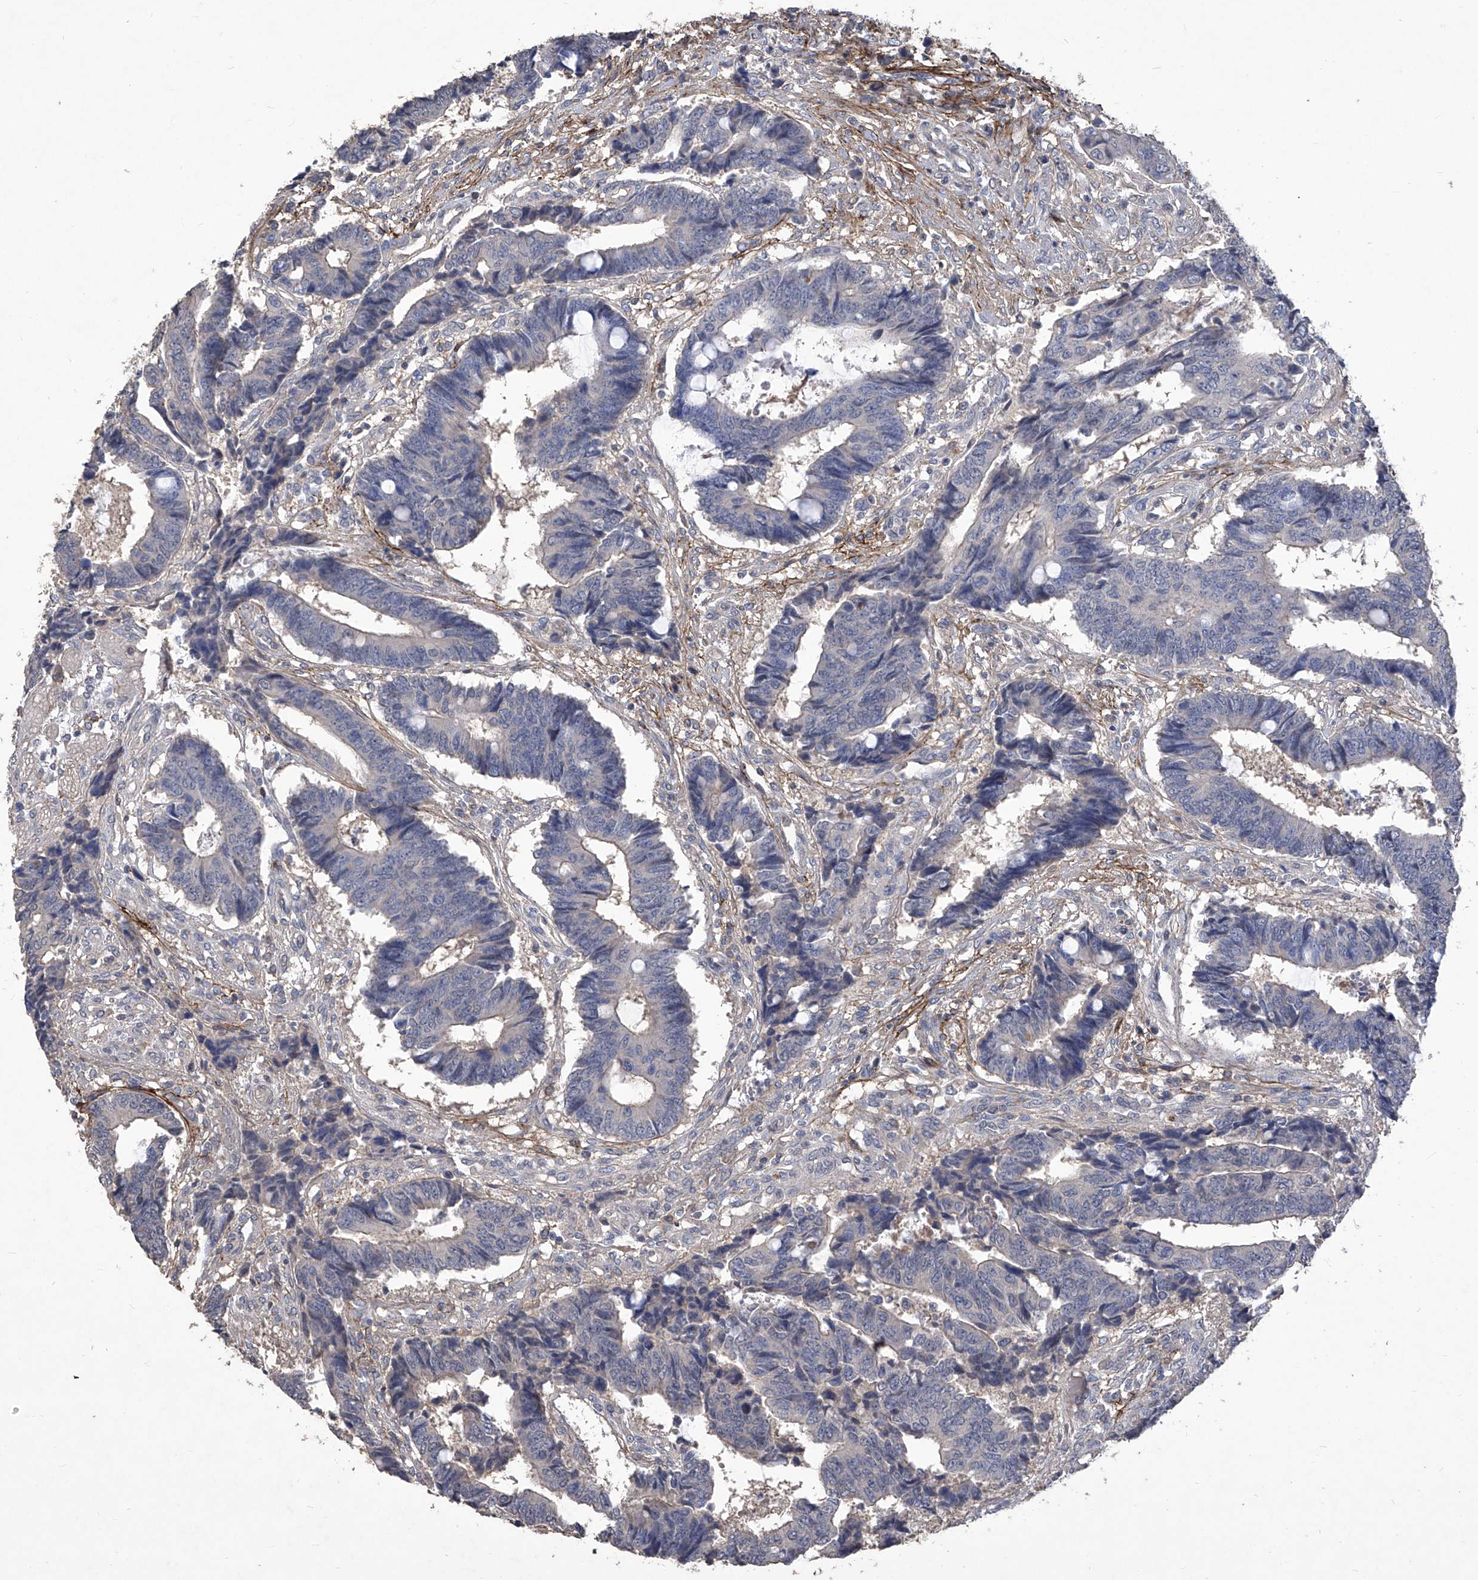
{"staining": {"intensity": "negative", "quantity": "none", "location": "none"}, "tissue": "colorectal cancer", "cell_type": "Tumor cells", "image_type": "cancer", "snomed": [{"axis": "morphology", "description": "Adenocarcinoma, NOS"}, {"axis": "topography", "description": "Rectum"}], "caption": "High power microscopy micrograph of an immunohistochemistry (IHC) image of colorectal cancer, revealing no significant positivity in tumor cells.", "gene": "TXNIP", "patient": {"sex": "male", "age": 84}}